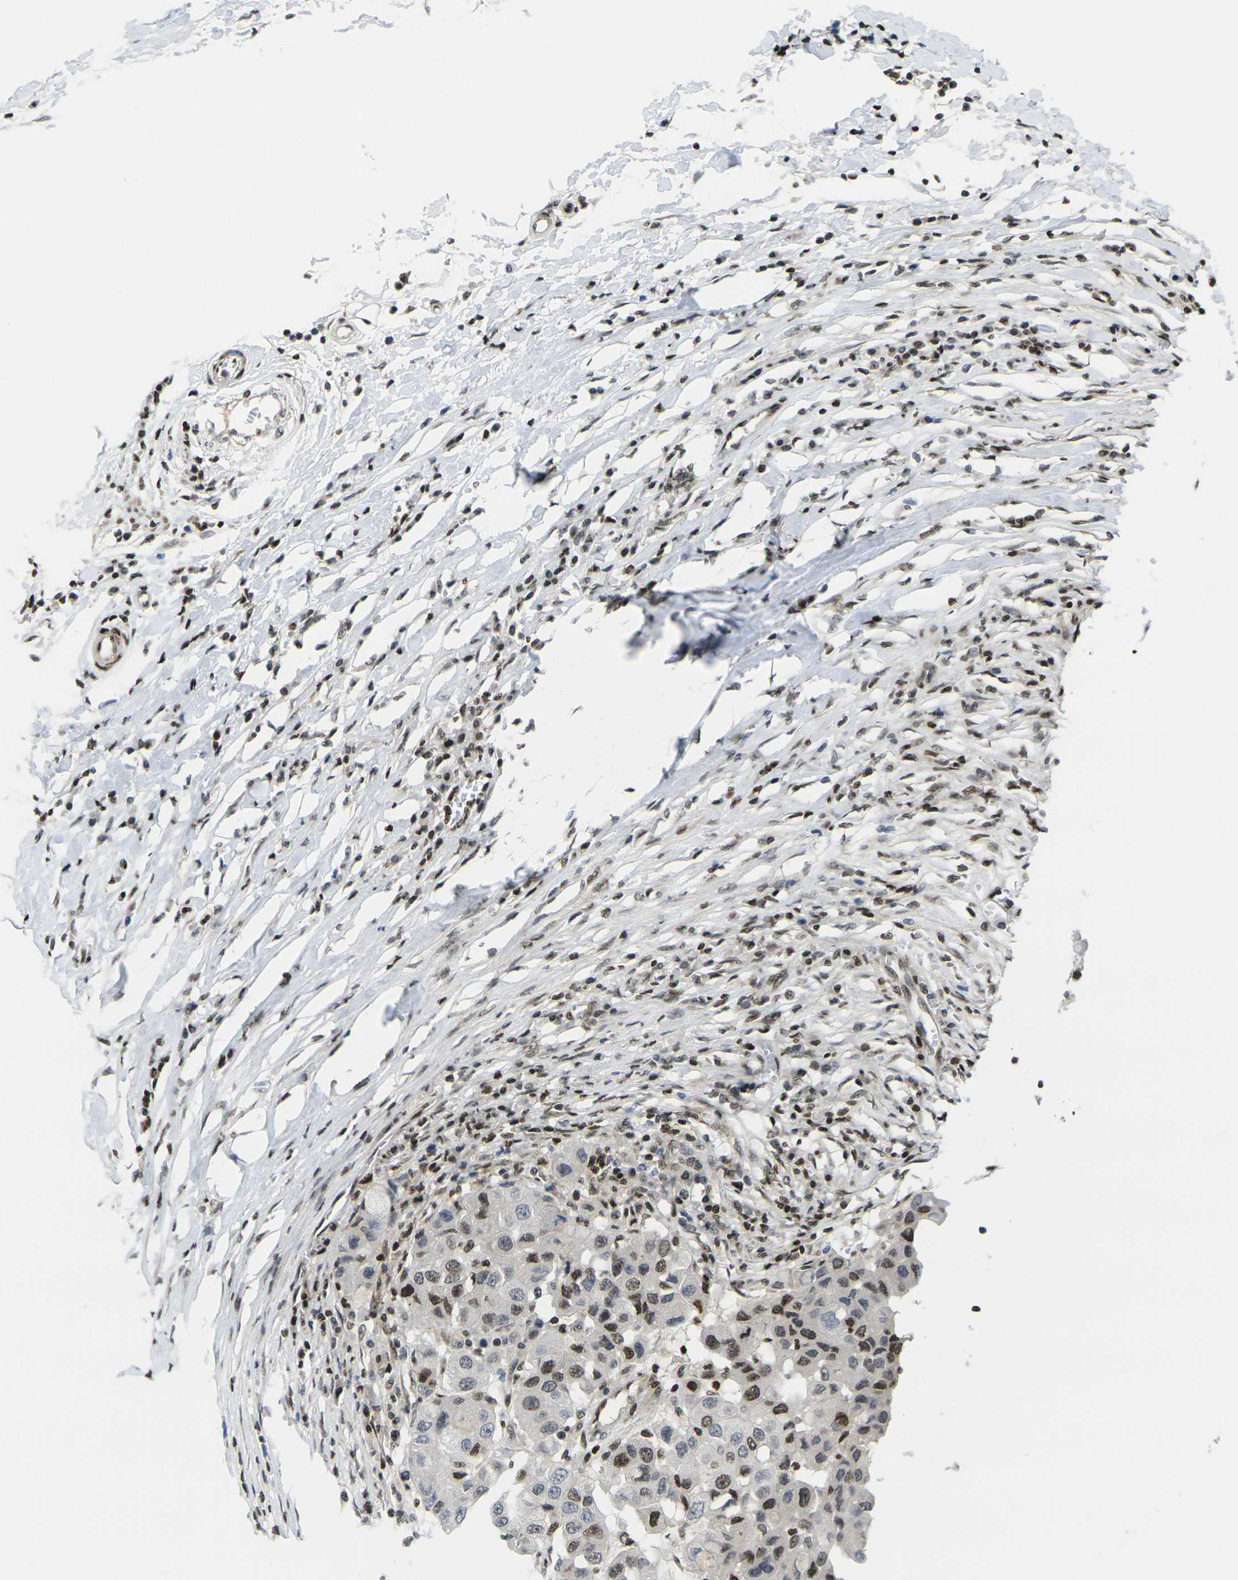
{"staining": {"intensity": "moderate", "quantity": "25%-75%", "location": "nuclear"}, "tissue": "breast cancer", "cell_type": "Tumor cells", "image_type": "cancer", "snomed": [{"axis": "morphology", "description": "Duct carcinoma"}, {"axis": "topography", "description": "Breast"}], "caption": "A brown stain shows moderate nuclear expression of a protein in human breast cancer (intraductal carcinoma) tumor cells. (DAB IHC with brightfield microscopy, high magnification).", "gene": "H1-10", "patient": {"sex": "female", "age": 27}}